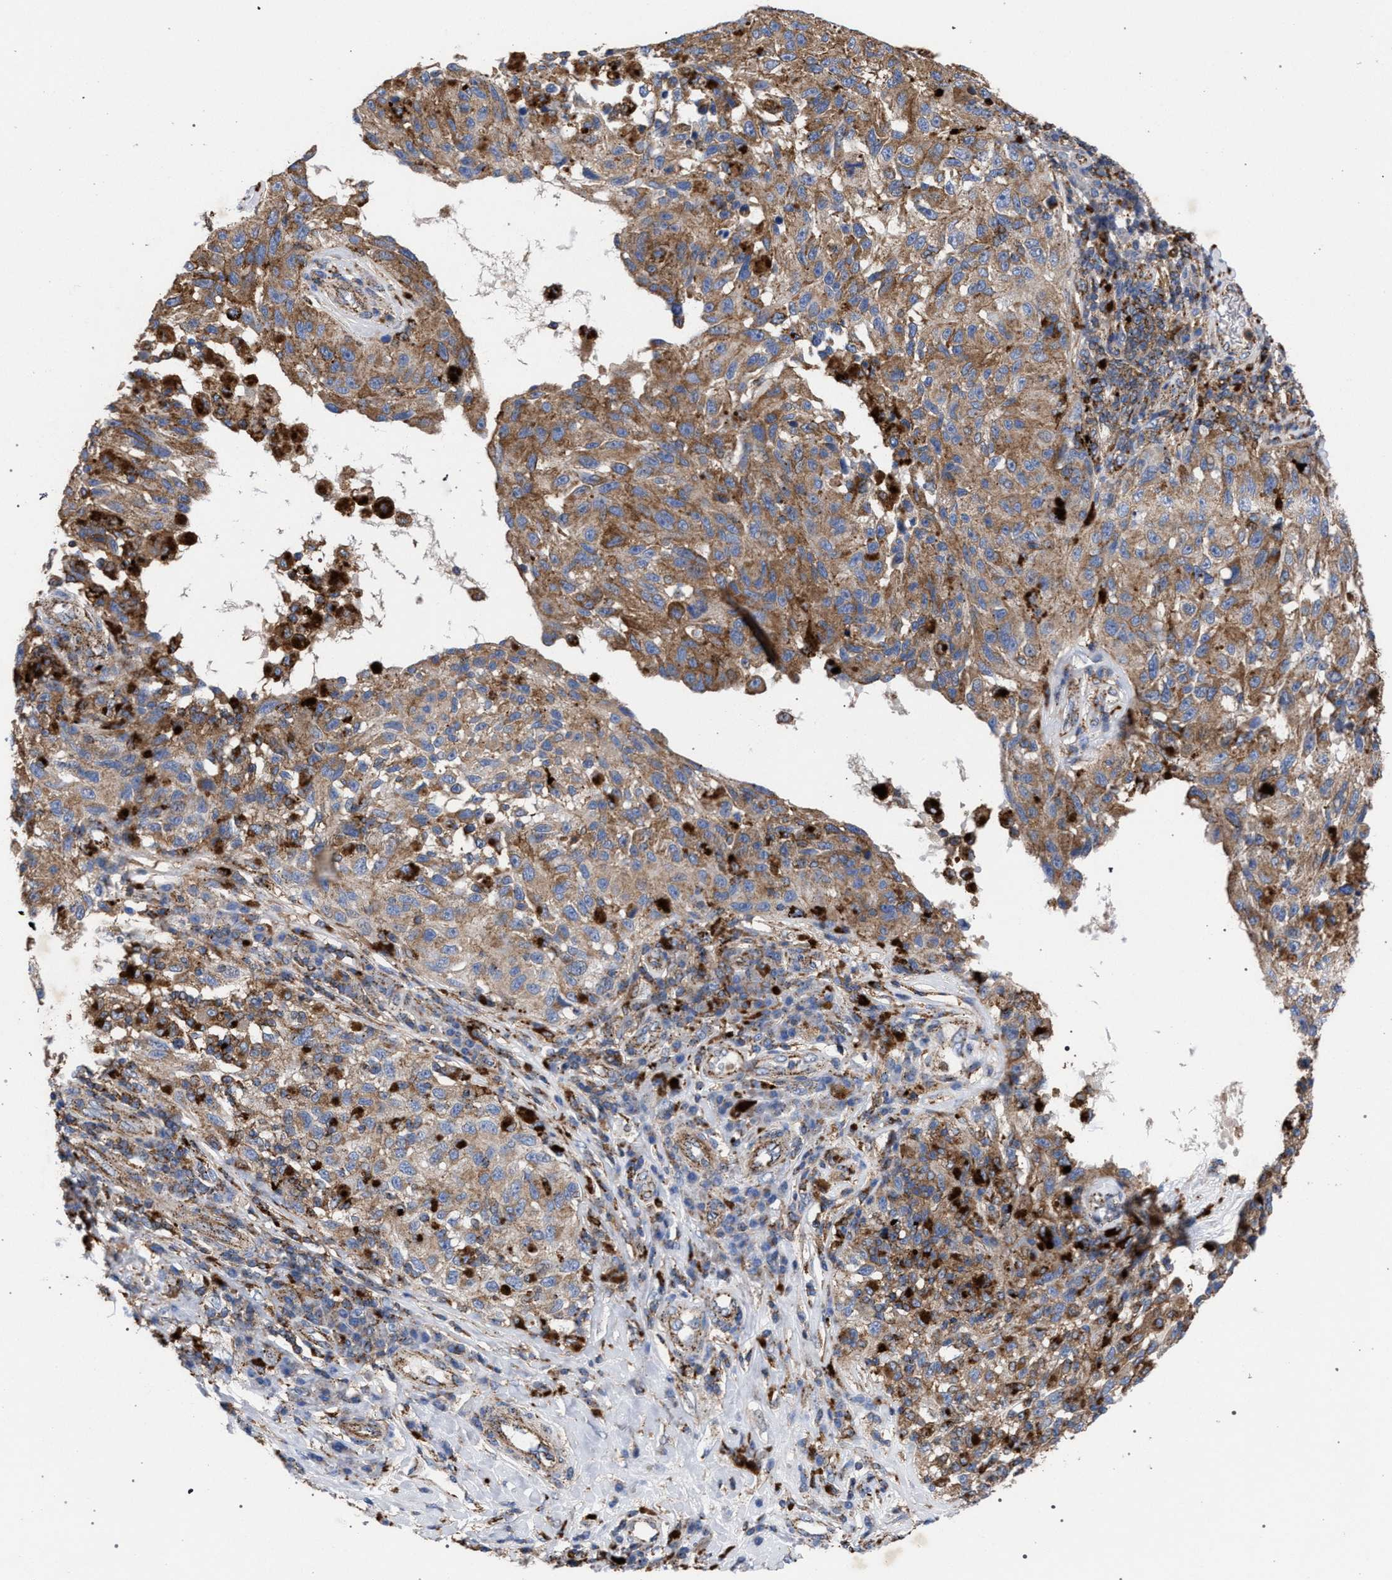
{"staining": {"intensity": "moderate", "quantity": ">75%", "location": "cytoplasmic/membranous"}, "tissue": "melanoma", "cell_type": "Tumor cells", "image_type": "cancer", "snomed": [{"axis": "morphology", "description": "Malignant melanoma, NOS"}, {"axis": "topography", "description": "Skin"}], "caption": "Immunohistochemical staining of melanoma reveals moderate cytoplasmic/membranous protein positivity in about >75% of tumor cells.", "gene": "PPT1", "patient": {"sex": "female", "age": 73}}